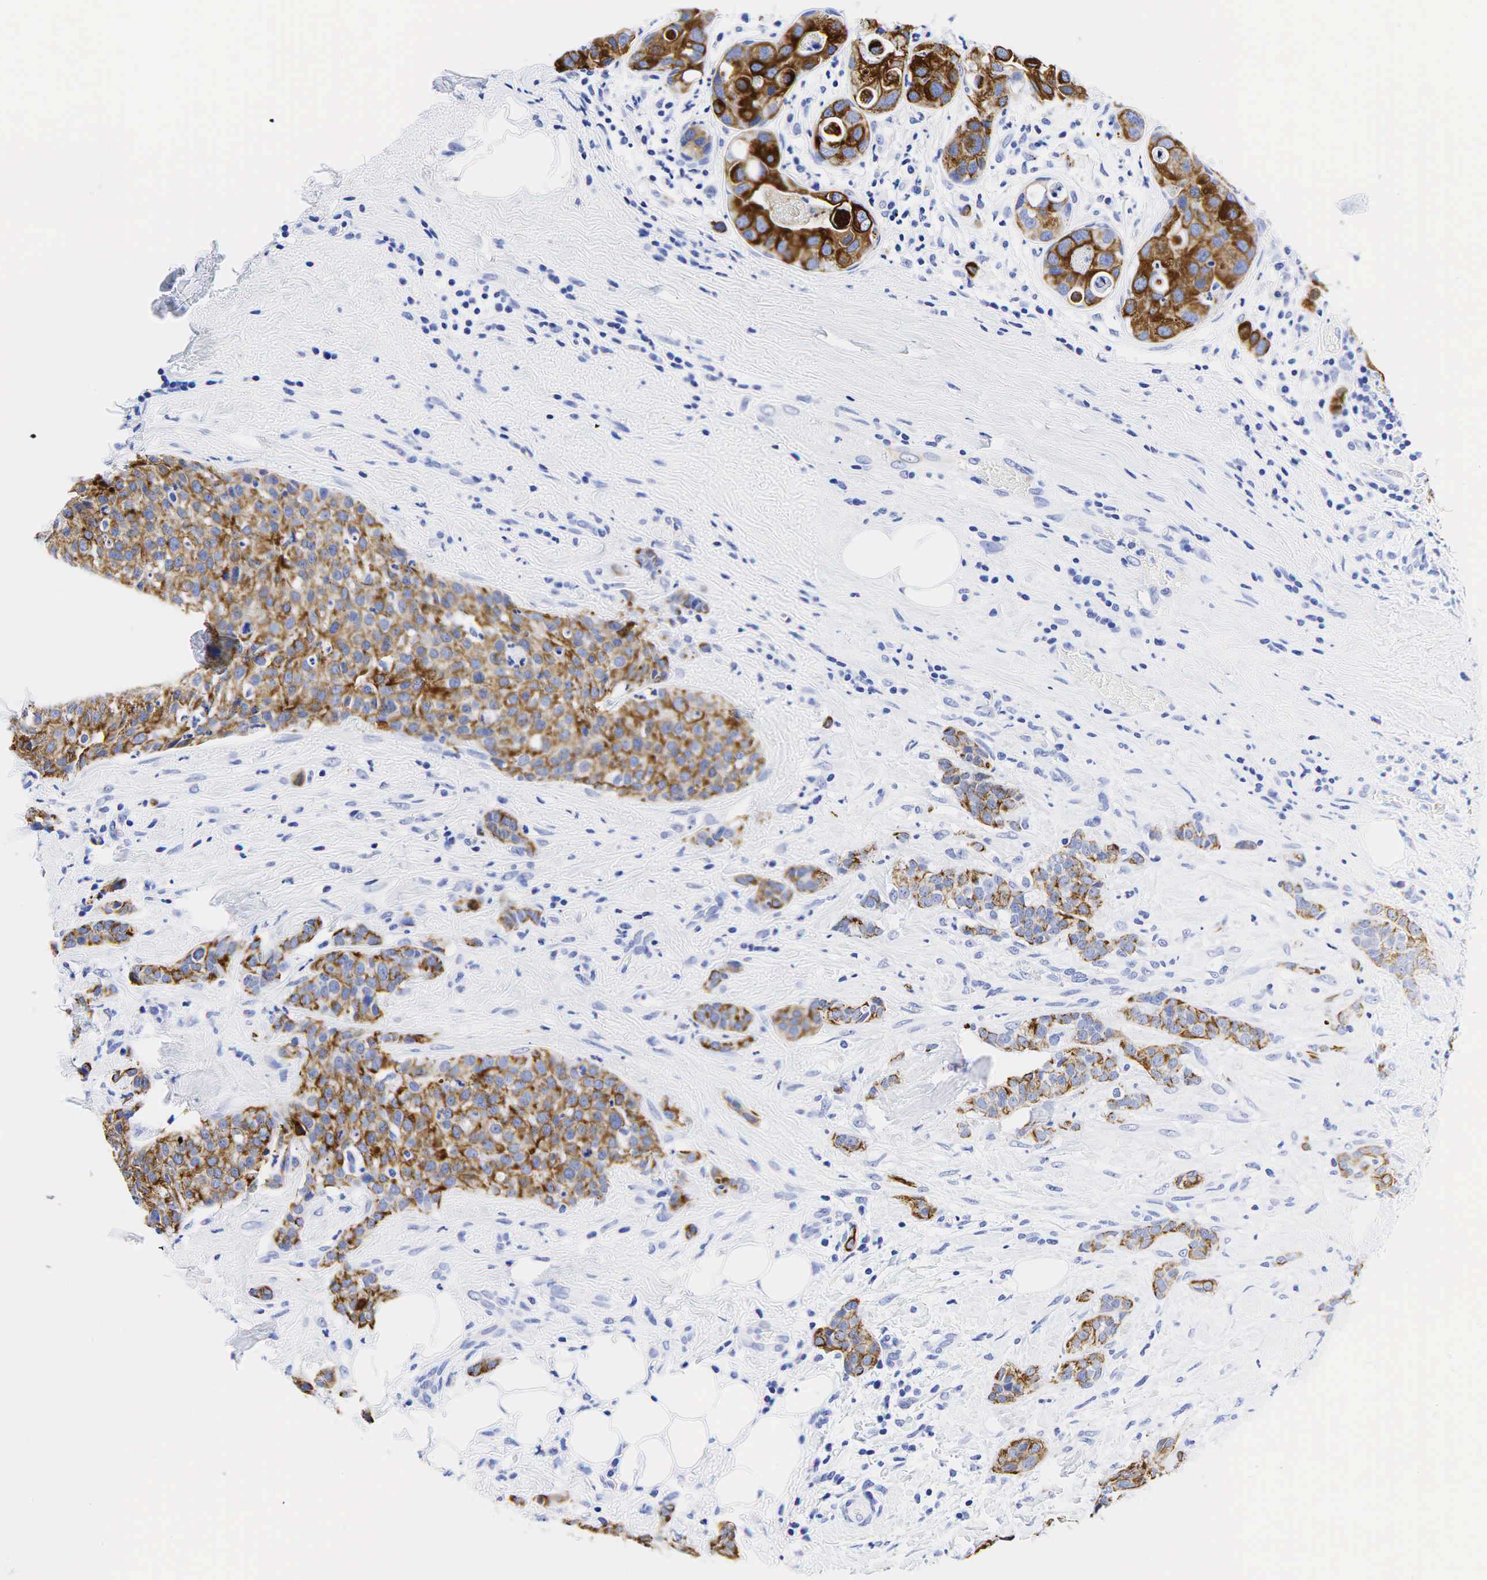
{"staining": {"intensity": "moderate", "quantity": ">75%", "location": "cytoplasmic/membranous"}, "tissue": "breast cancer", "cell_type": "Tumor cells", "image_type": "cancer", "snomed": [{"axis": "morphology", "description": "Duct carcinoma"}, {"axis": "topography", "description": "Breast"}], "caption": "This is a micrograph of immunohistochemistry (IHC) staining of breast cancer, which shows moderate positivity in the cytoplasmic/membranous of tumor cells.", "gene": "KRT18", "patient": {"sex": "female", "age": 45}}